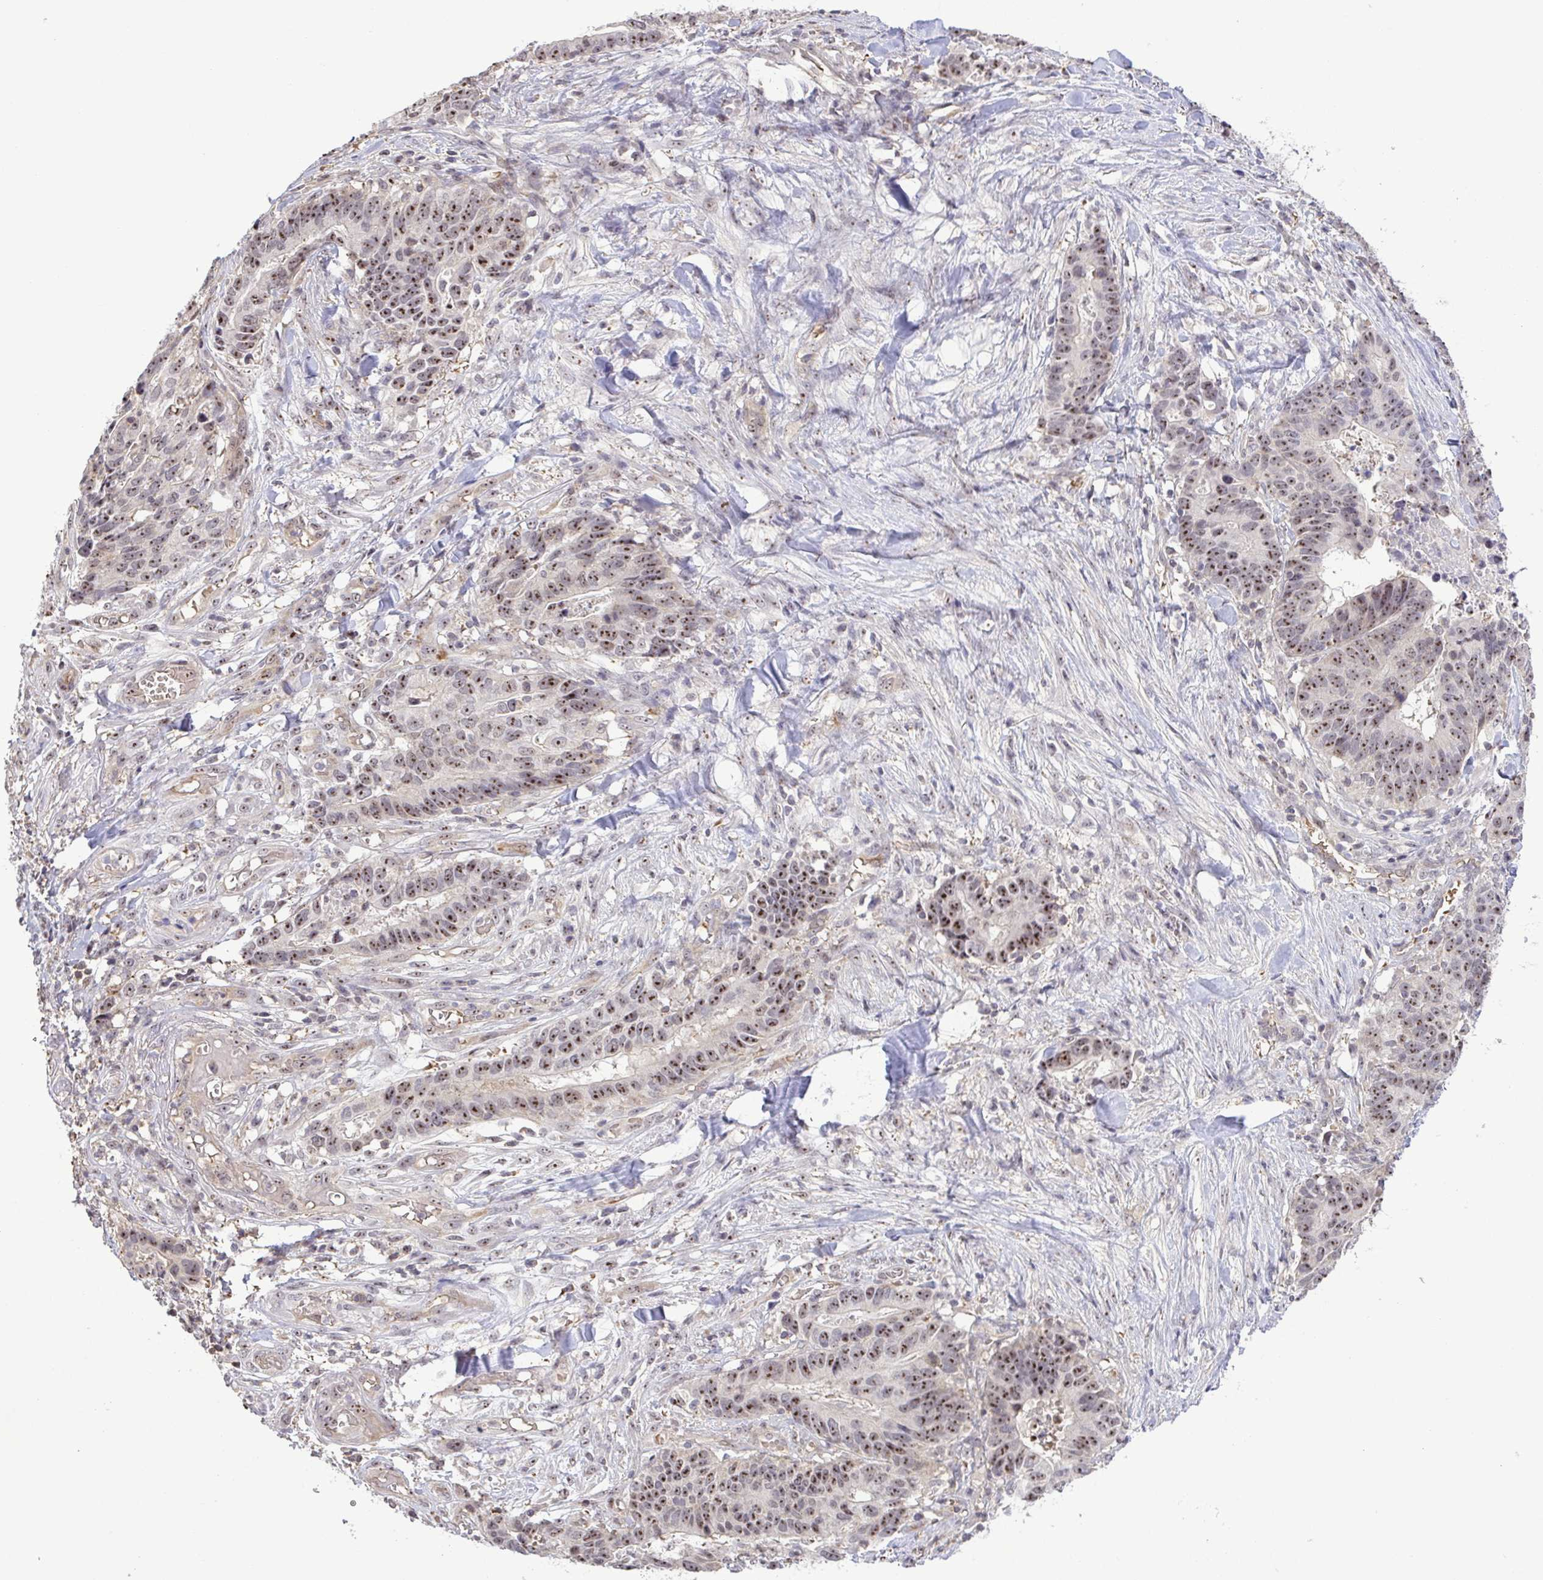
{"staining": {"intensity": "moderate", "quantity": ">75%", "location": "nuclear"}, "tissue": "stomach cancer", "cell_type": "Tumor cells", "image_type": "cancer", "snomed": [{"axis": "morphology", "description": "Adenocarcinoma, NOS"}, {"axis": "topography", "description": "Stomach, upper"}], "caption": "IHC micrograph of stomach cancer (adenocarcinoma) stained for a protein (brown), which displays medium levels of moderate nuclear positivity in approximately >75% of tumor cells.", "gene": "RSL24D1", "patient": {"sex": "female", "age": 67}}